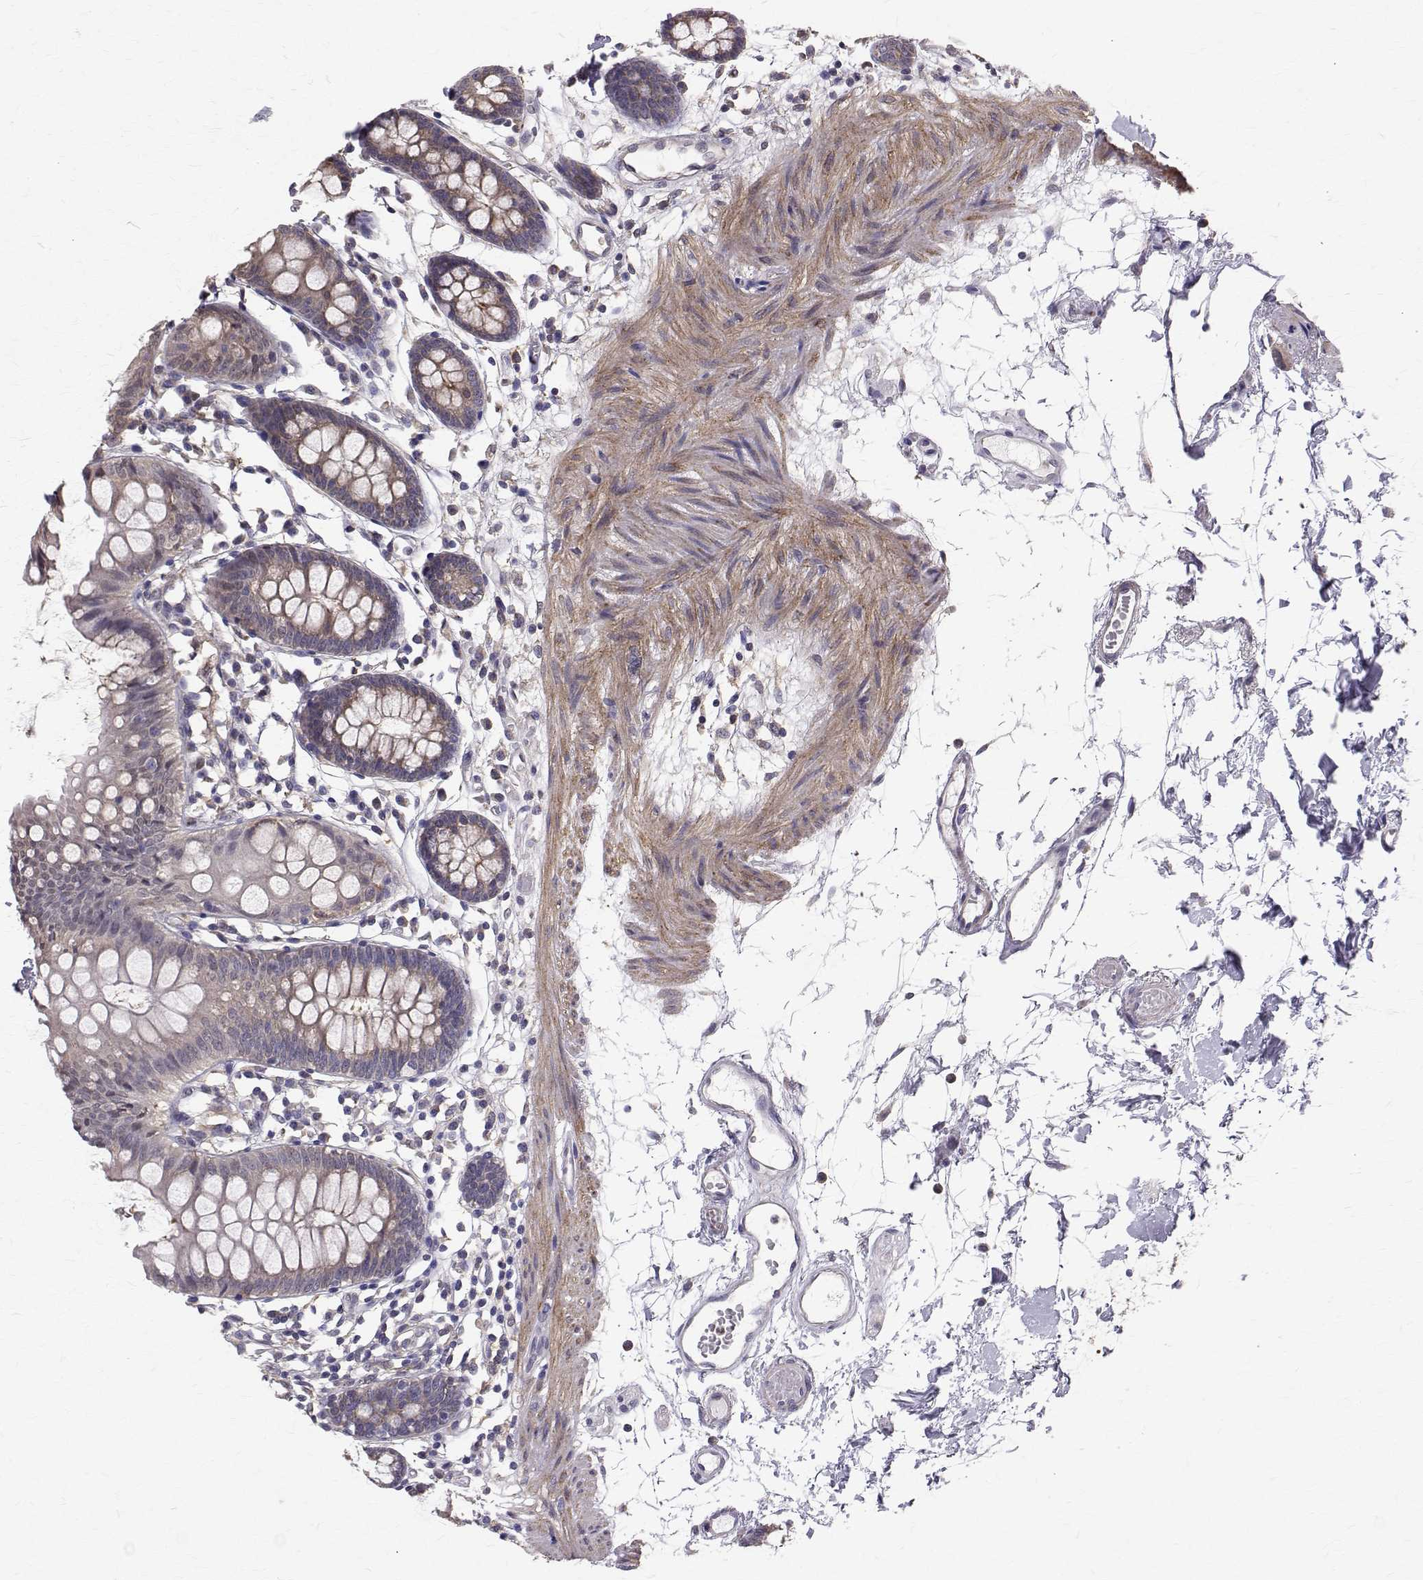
{"staining": {"intensity": "negative", "quantity": "none", "location": "none"}, "tissue": "colon", "cell_type": "Endothelial cells", "image_type": "normal", "snomed": [{"axis": "morphology", "description": "Normal tissue, NOS"}, {"axis": "topography", "description": "Colon"}], "caption": "Endothelial cells show no significant protein positivity in normal colon. Nuclei are stained in blue.", "gene": "CCDC89", "patient": {"sex": "female", "age": 84}}